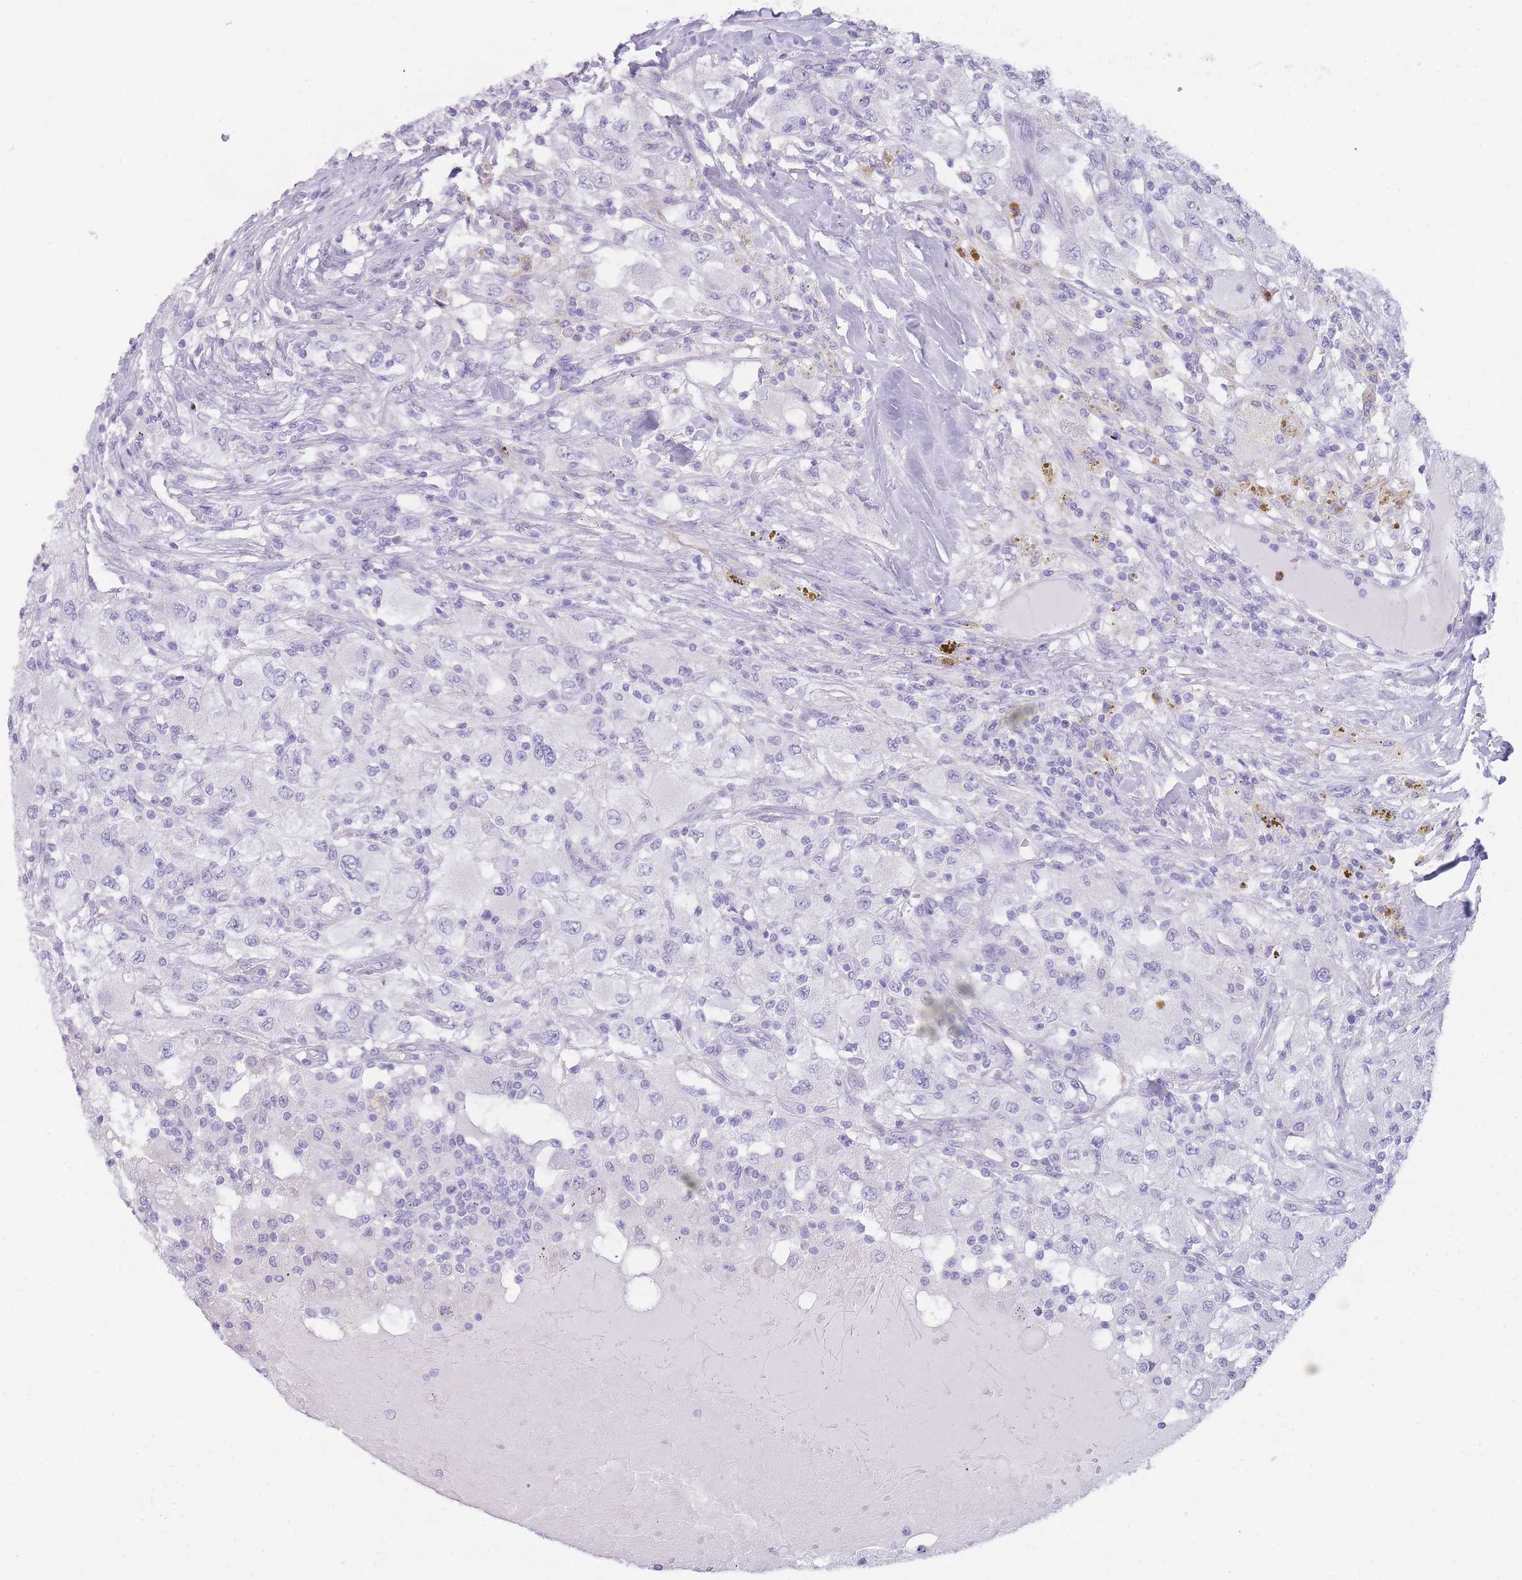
{"staining": {"intensity": "negative", "quantity": "none", "location": "none"}, "tissue": "renal cancer", "cell_type": "Tumor cells", "image_type": "cancer", "snomed": [{"axis": "morphology", "description": "Adenocarcinoma, NOS"}, {"axis": "topography", "description": "Kidney"}], "caption": "Photomicrograph shows no significant protein expression in tumor cells of renal adenocarcinoma.", "gene": "ZNF627", "patient": {"sex": "female", "age": 67}}